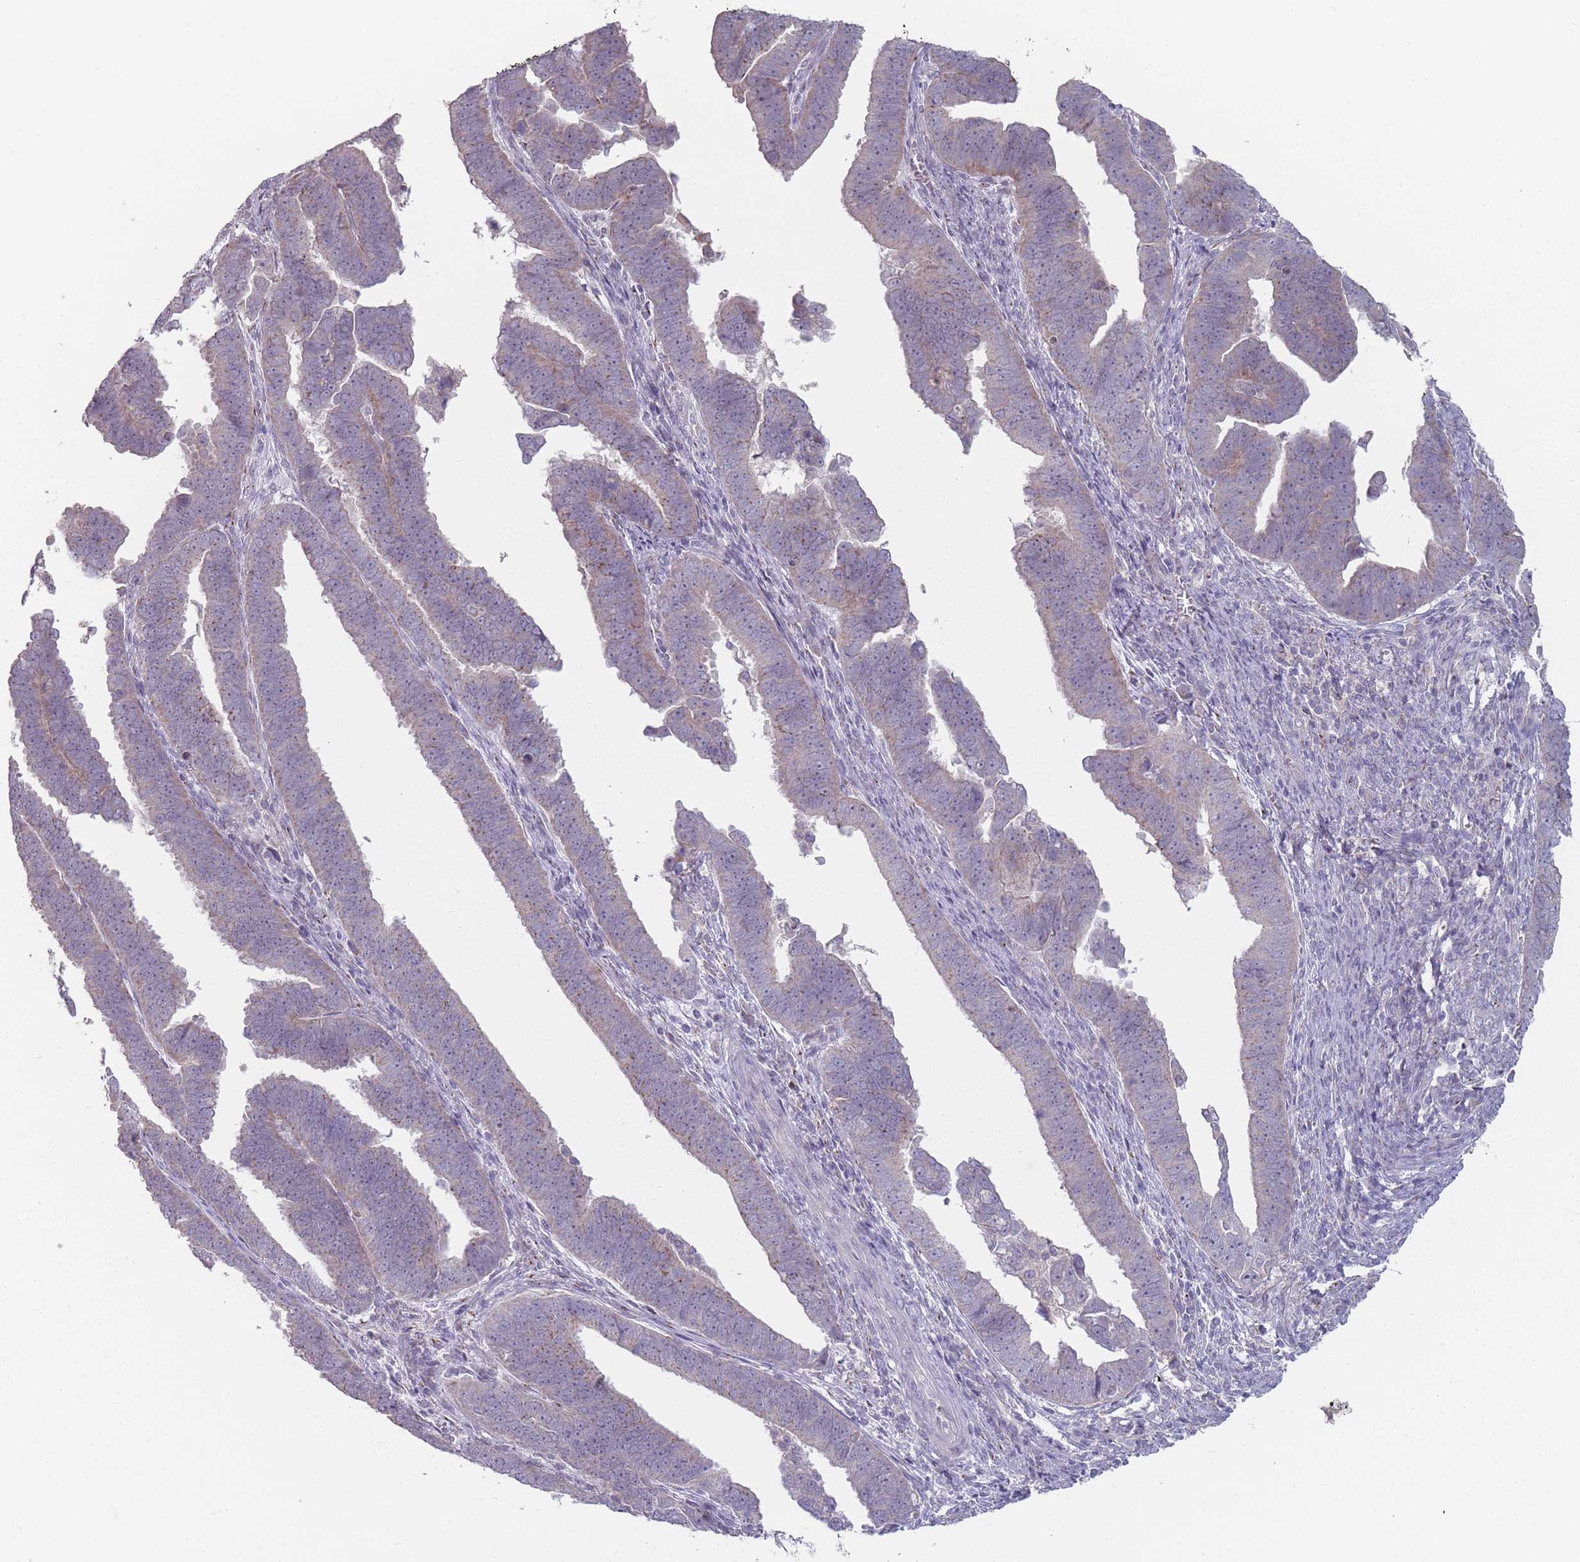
{"staining": {"intensity": "negative", "quantity": "none", "location": "none"}, "tissue": "endometrial cancer", "cell_type": "Tumor cells", "image_type": "cancer", "snomed": [{"axis": "morphology", "description": "Adenocarcinoma, NOS"}, {"axis": "topography", "description": "Endometrium"}], "caption": "Tumor cells are negative for protein expression in human endometrial cancer.", "gene": "AKAIN1", "patient": {"sex": "female", "age": 75}}